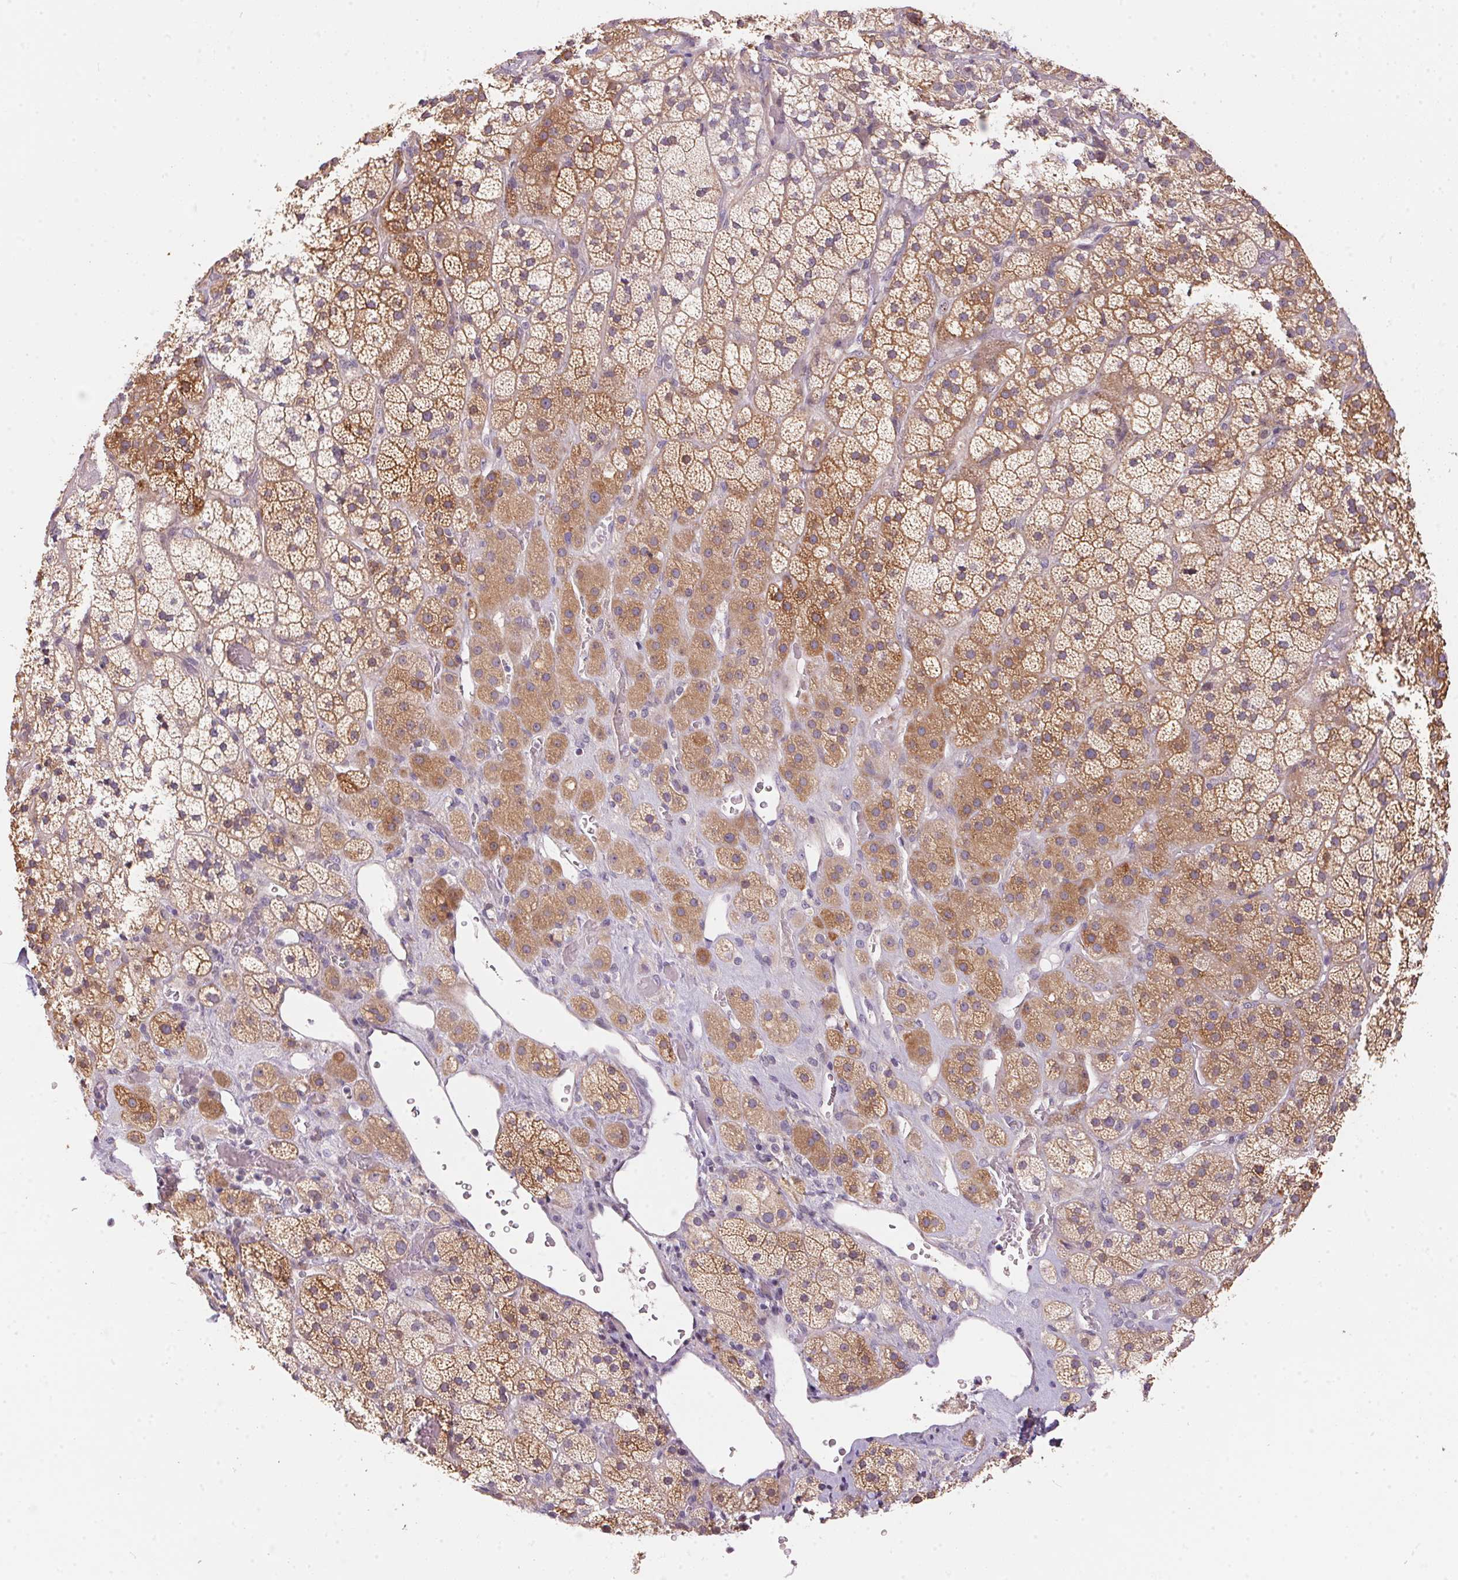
{"staining": {"intensity": "moderate", "quantity": ">75%", "location": "cytoplasmic/membranous"}, "tissue": "adrenal gland", "cell_type": "Glandular cells", "image_type": "normal", "snomed": [{"axis": "morphology", "description": "Normal tissue, NOS"}, {"axis": "topography", "description": "Adrenal gland"}], "caption": "Immunohistochemistry (DAB (3,3'-diaminobenzidine)) staining of benign adrenal gland shows moderate cytoplasmic/membranous protein staining in about >75% of glandular cells. The staining was performed using DAB (3,3'-diaminobenzidine) to visualize the protein expression in brown, while the nuclei were stained in blue with hematoxylin (Magnification: 20x).", "gene": "UNC13B", "patient": {"sex": "male", "age": 57}}